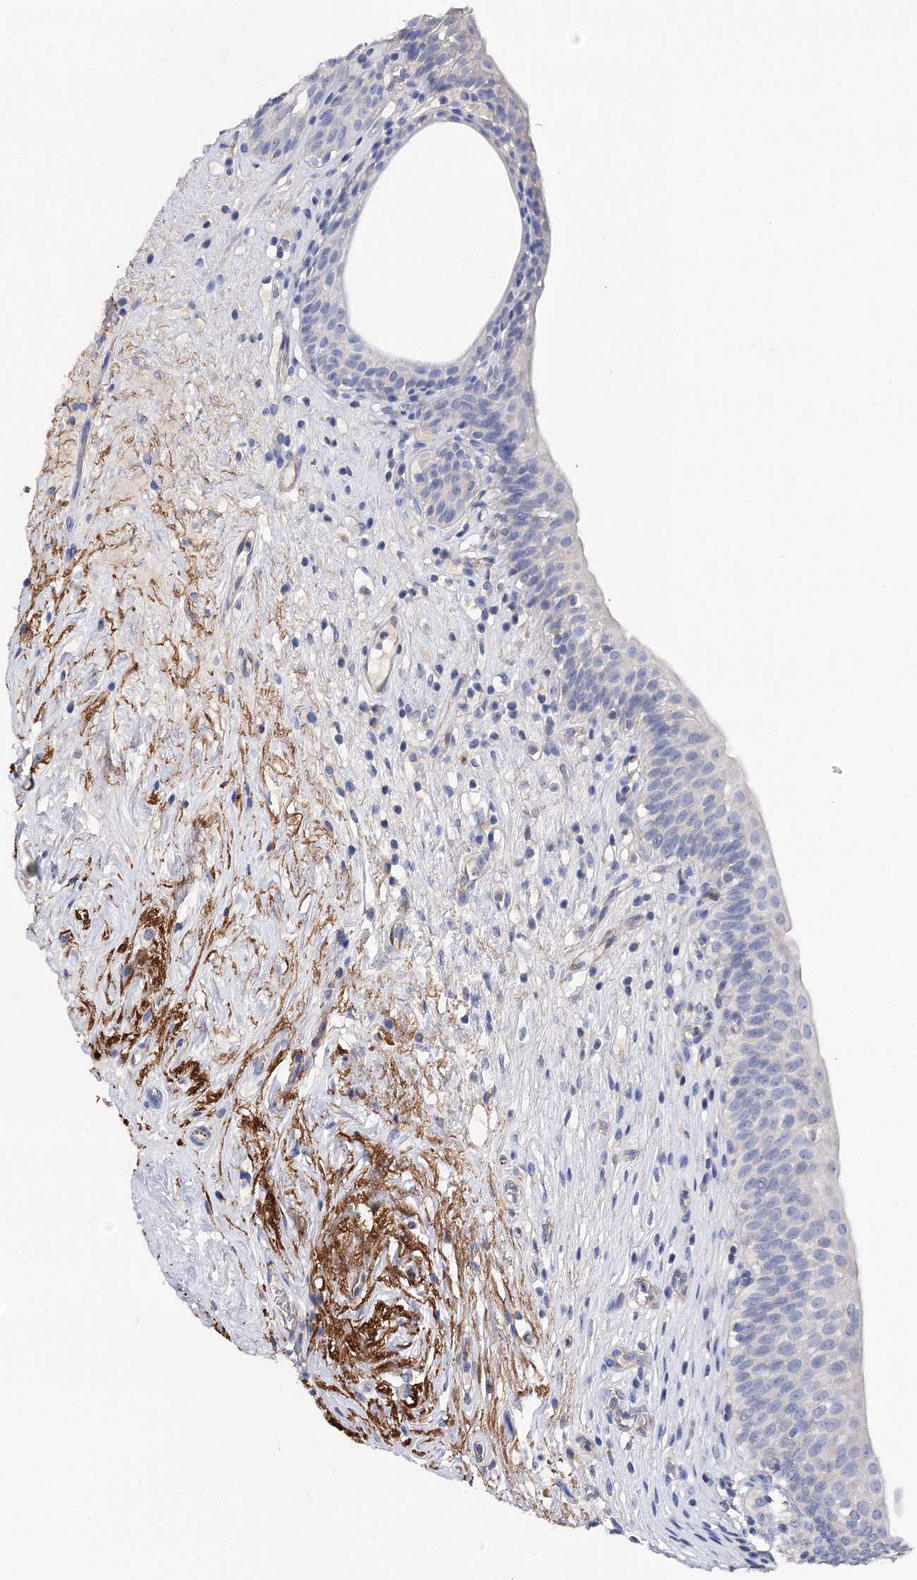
{"staining": {"intensity": "negative", "quantity": "none", "location": "none"}, "tissue": "urinary bladder", "cell_type": "Urothelial cells", "image_type": "normal", "snomed": [{"axis": "morphology", "description": "Normal tissue, NOS"}, {"axis": "topography", "description": "Urinary bladder"}], "caption": "Histopathology image shows no significant protein staining in urothelial cells of unremarkable urinary bladder.", "gene": "EPYC", "patient": {"sex": "male", "age": 83}}